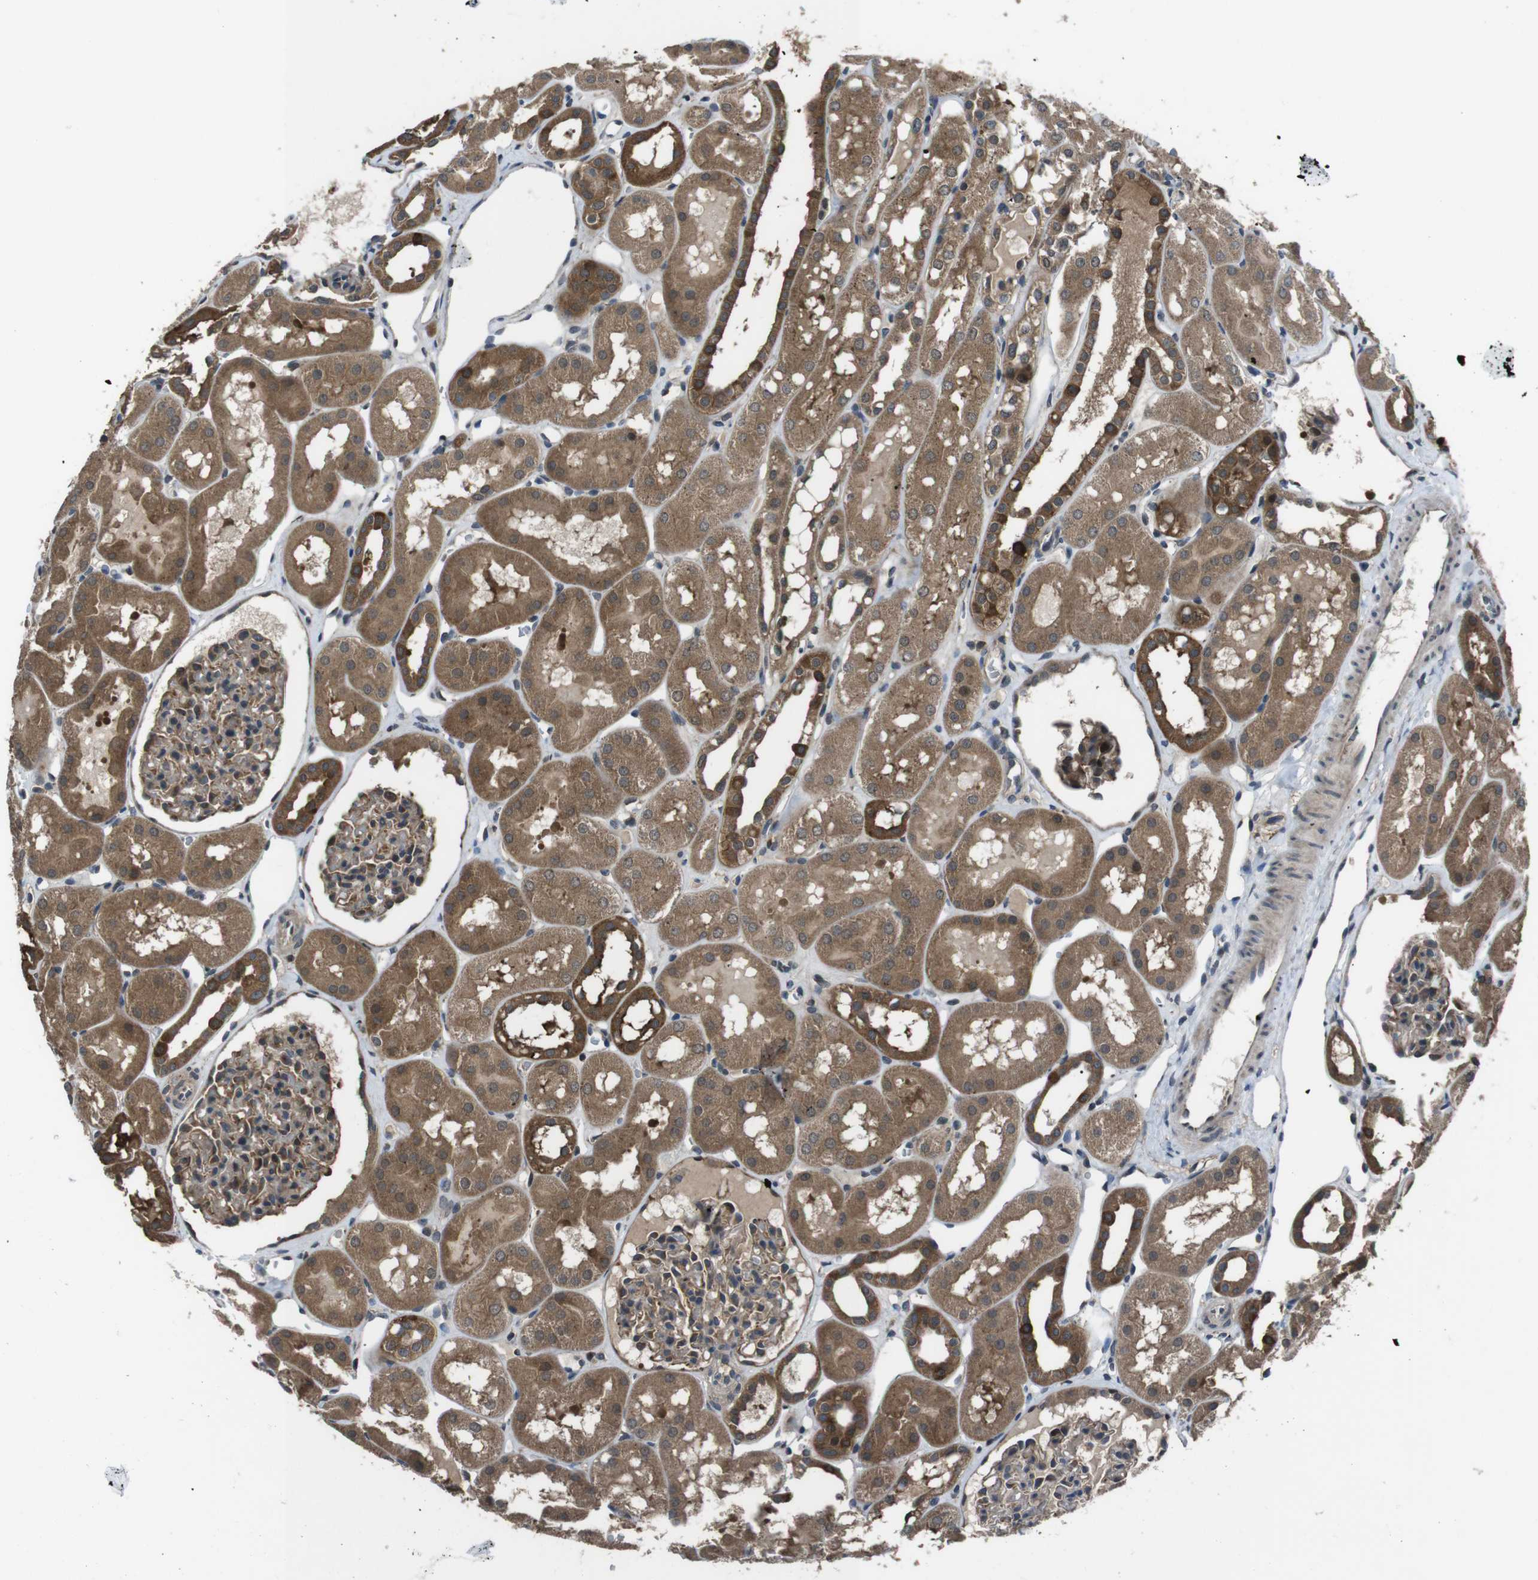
{"staining": {"intensity": "moderate", "quantity": ">75%", "location": "cytoplasmic/membranous"}, "tissue": "kidney", "cell_type": "Cells in glomeruli", "image_type": "normal", "snomed": [{"axis": "morphology", "description": "Normal tissue, NOS"}, {"axis": "topography", "description": "Kidney"}, {"axis": "topography", "description": "Urinary bladder"}], "caption": "Brown immunohistochemical staining in benign human kidney displays moderate cytoplasmic/membranous positivity in approximately >75% of cells in glomeruli.", "gene": "SLC22A23", "patient": {"sex": "male", "age": 16}}